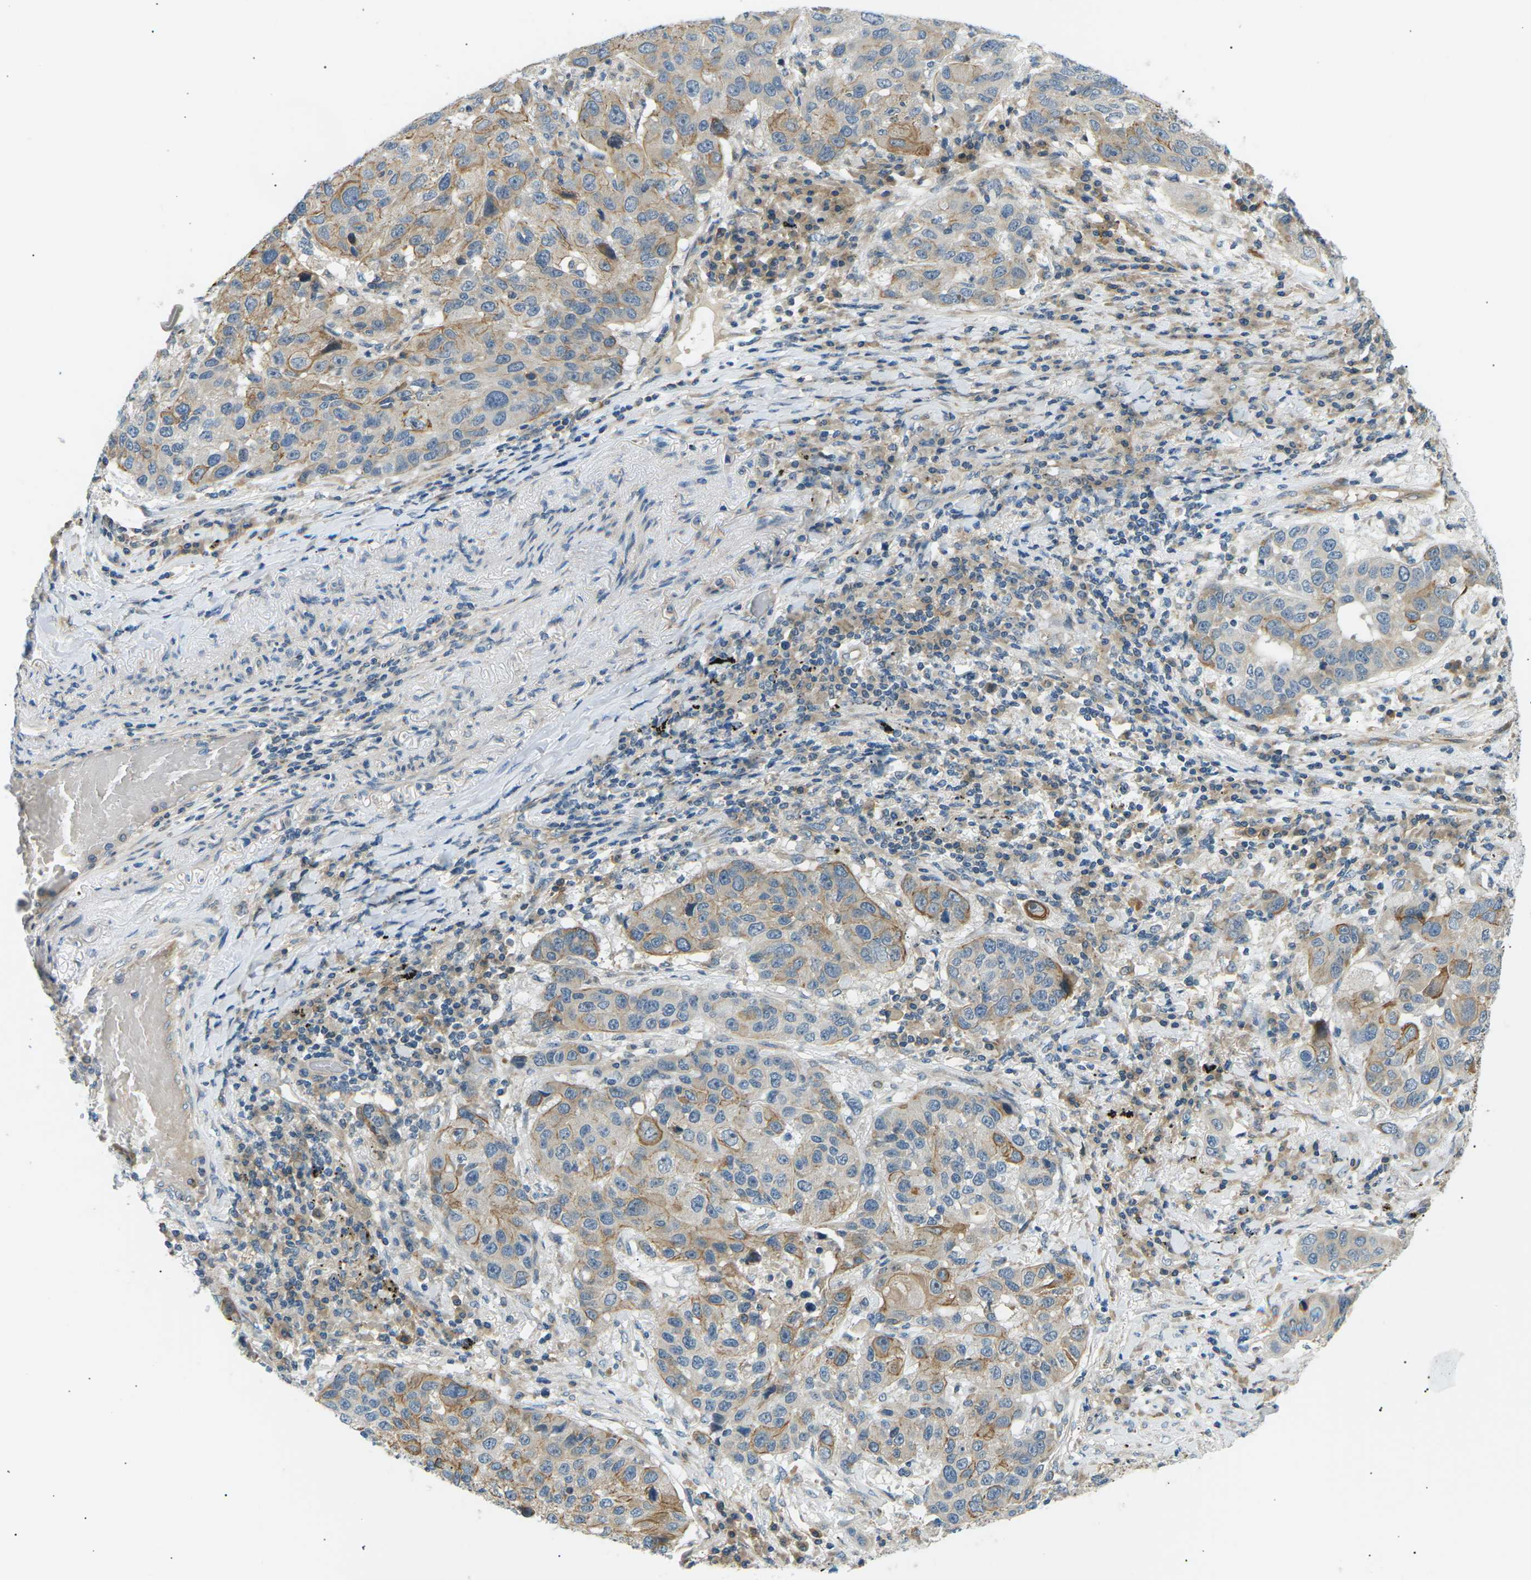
{"staining": {"intensity": "moderate", "quantity": ">75%", "location": "cytoplasmic/membranous"}, "tissue": "lung cancer", "cell_type": "Tumor cells", "image_type": "cancer", "snomed": [{"axis": "morphology", "description": "Squamous cell carcinoma, NOS"}, {"axis": "topography", "description": "Lung"}], "caption": "Moderate cytoplasmic/membranous protein expression is present in about >75% of tumor cells in lung cancer.", "gene": "TBC1D8", "patient": {"sex": "male", "age": 57}}